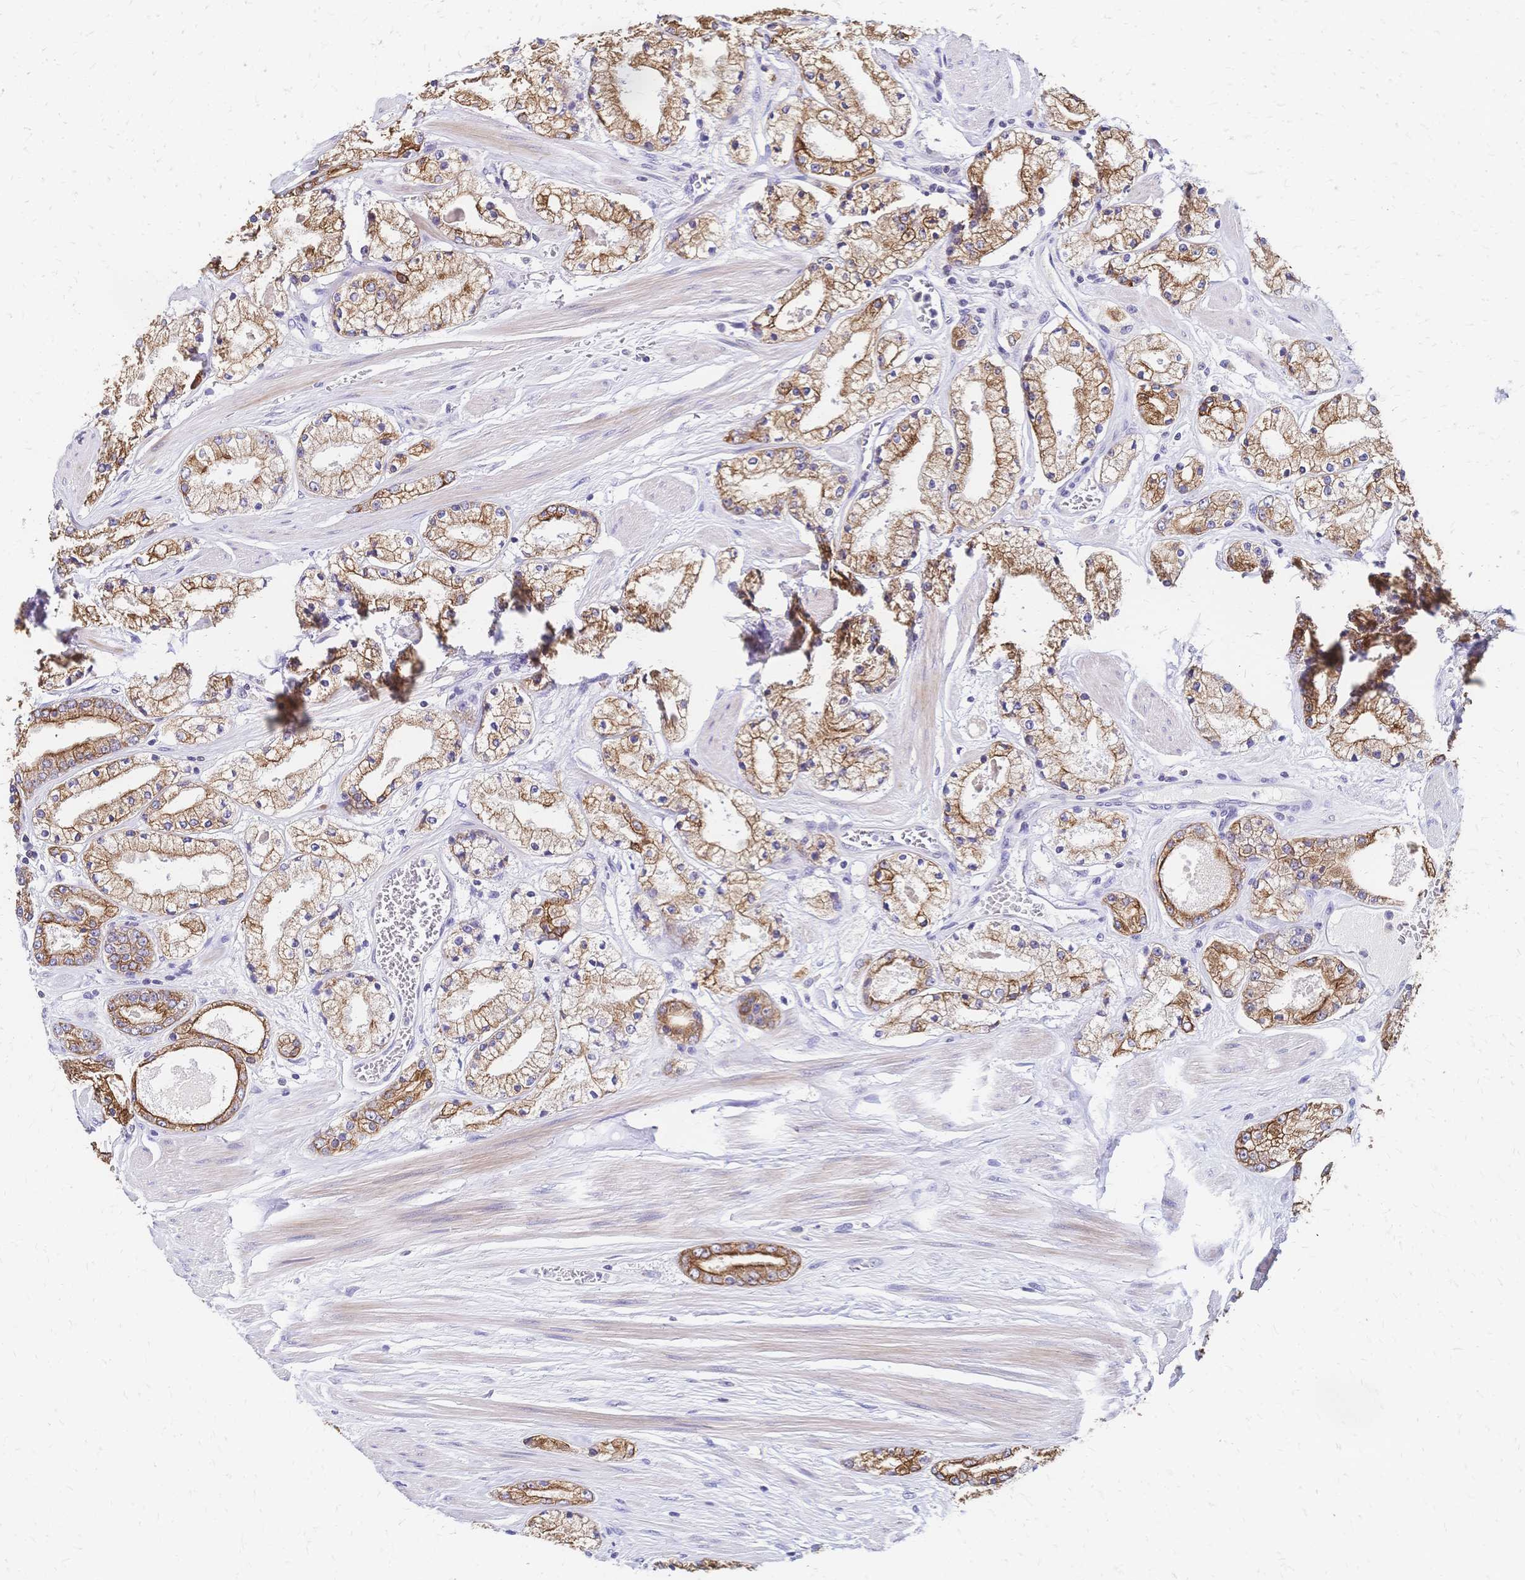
{"staining": {"intensity": "moderate", "quantity": ">75%", "location": "cytoplasmic/membranous"}, "tissue": "prostate cancer", "cell_type": "Tumor cells", "image_type": "cancer", "snomed": [{"axis": "morphology", "description": "Adenocarcinoma, High grade"}, {"axis": "topography", "description": "Prostate"}], "caption": "Protein staining of prostate cancer tissue reveals moderate cytoplasmic/membranous positivity in approximately >75% of tumor cells.", "gene": "DTNB", "patient": {"sex": "male", "age": 63}}